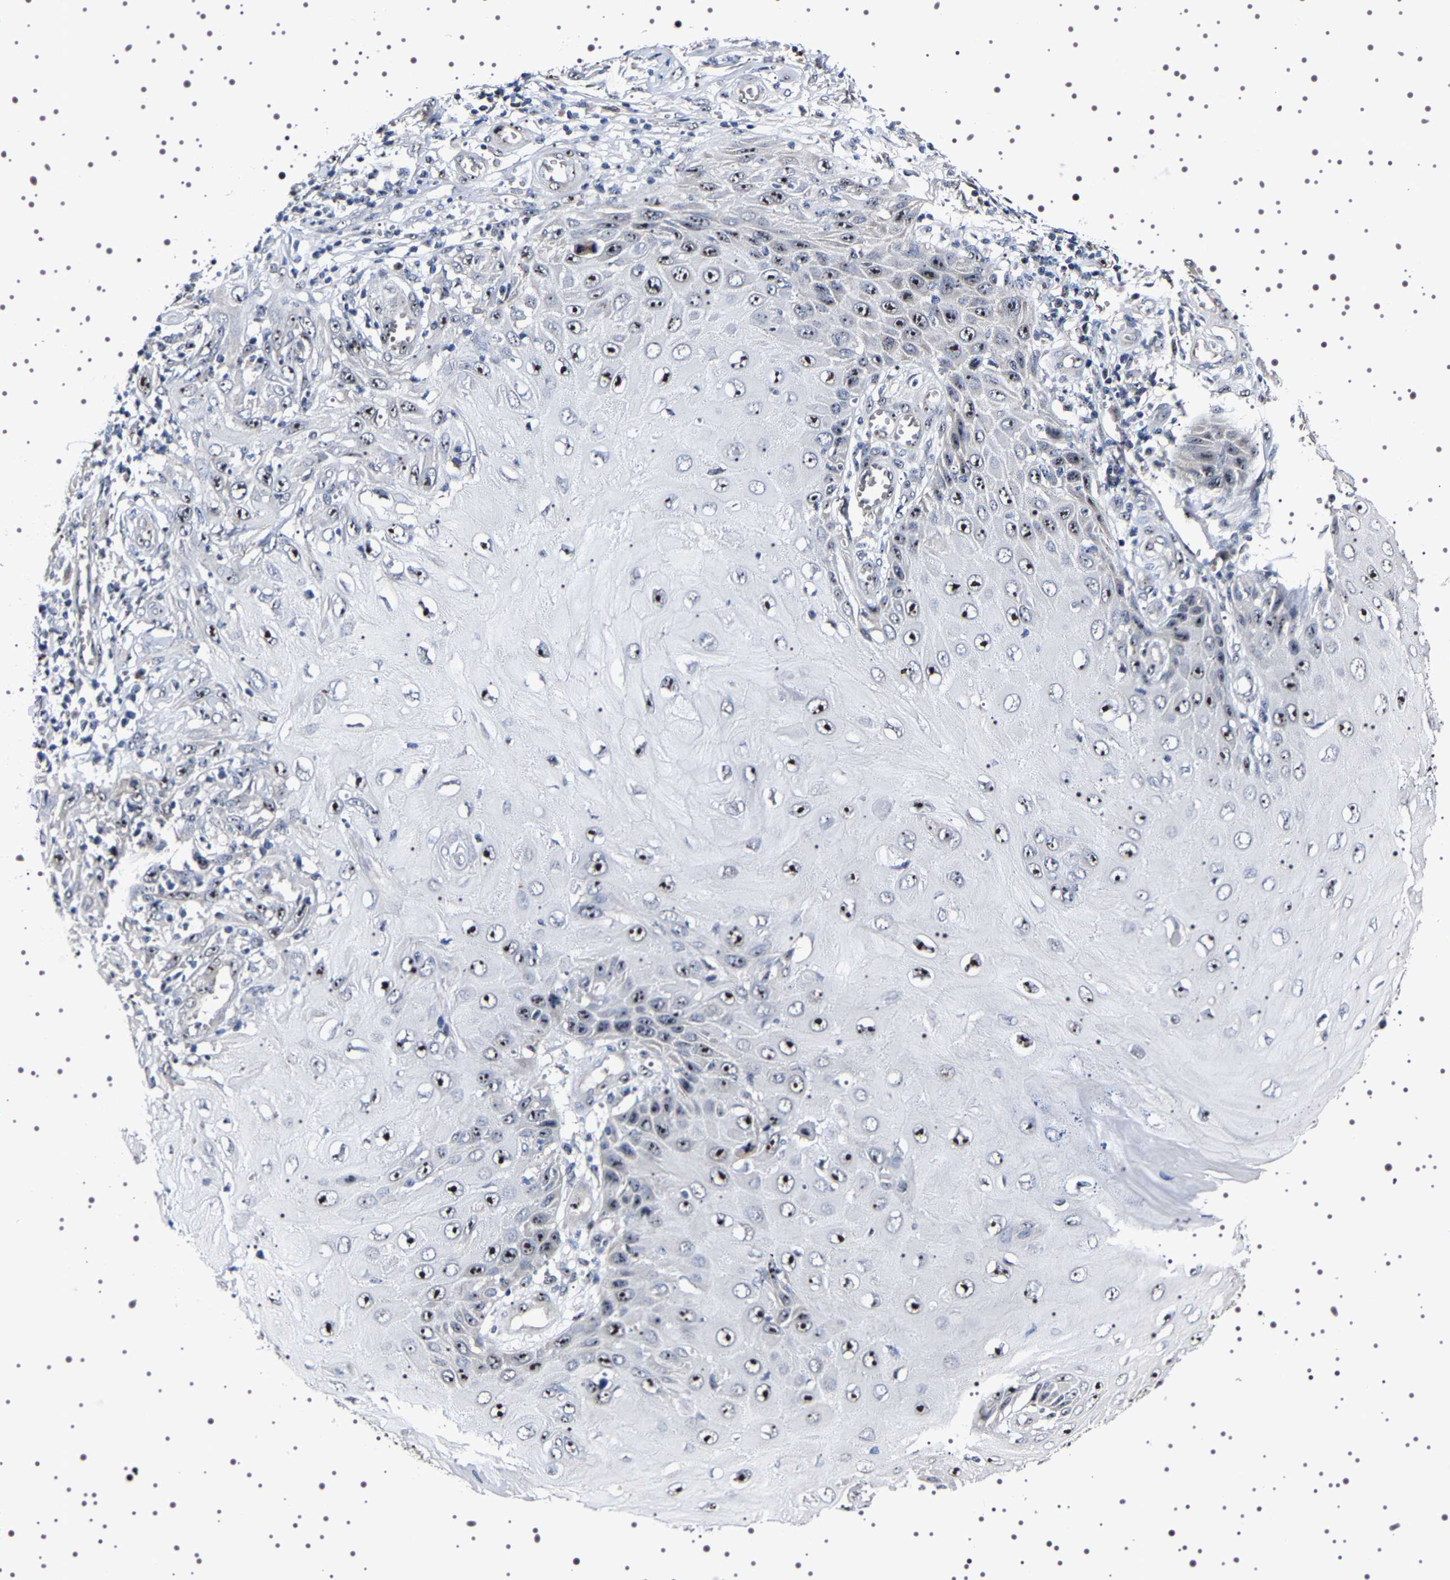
{"staining": {"intensity": "strong", "quantity": "25%-75%", "location": "nuclear"}, "tissue": "skin cancer", "cell_type": "Tumor cells", "image_type": "cancer", "snomed": [{"axis": "morphology", "description": "Squamous cell carcinoma, NOS"}, {"axis": "topography", "description": "Skin"}], "caption": "A micrograph showing strong nuclear expression in approximately 25%-75% of tumor cells in skin squamous cell carcinoma, as visualized by brown immunohistochemical staining.", "gene": "GNL3", "patient": {"sex": "female", "age": 73}}